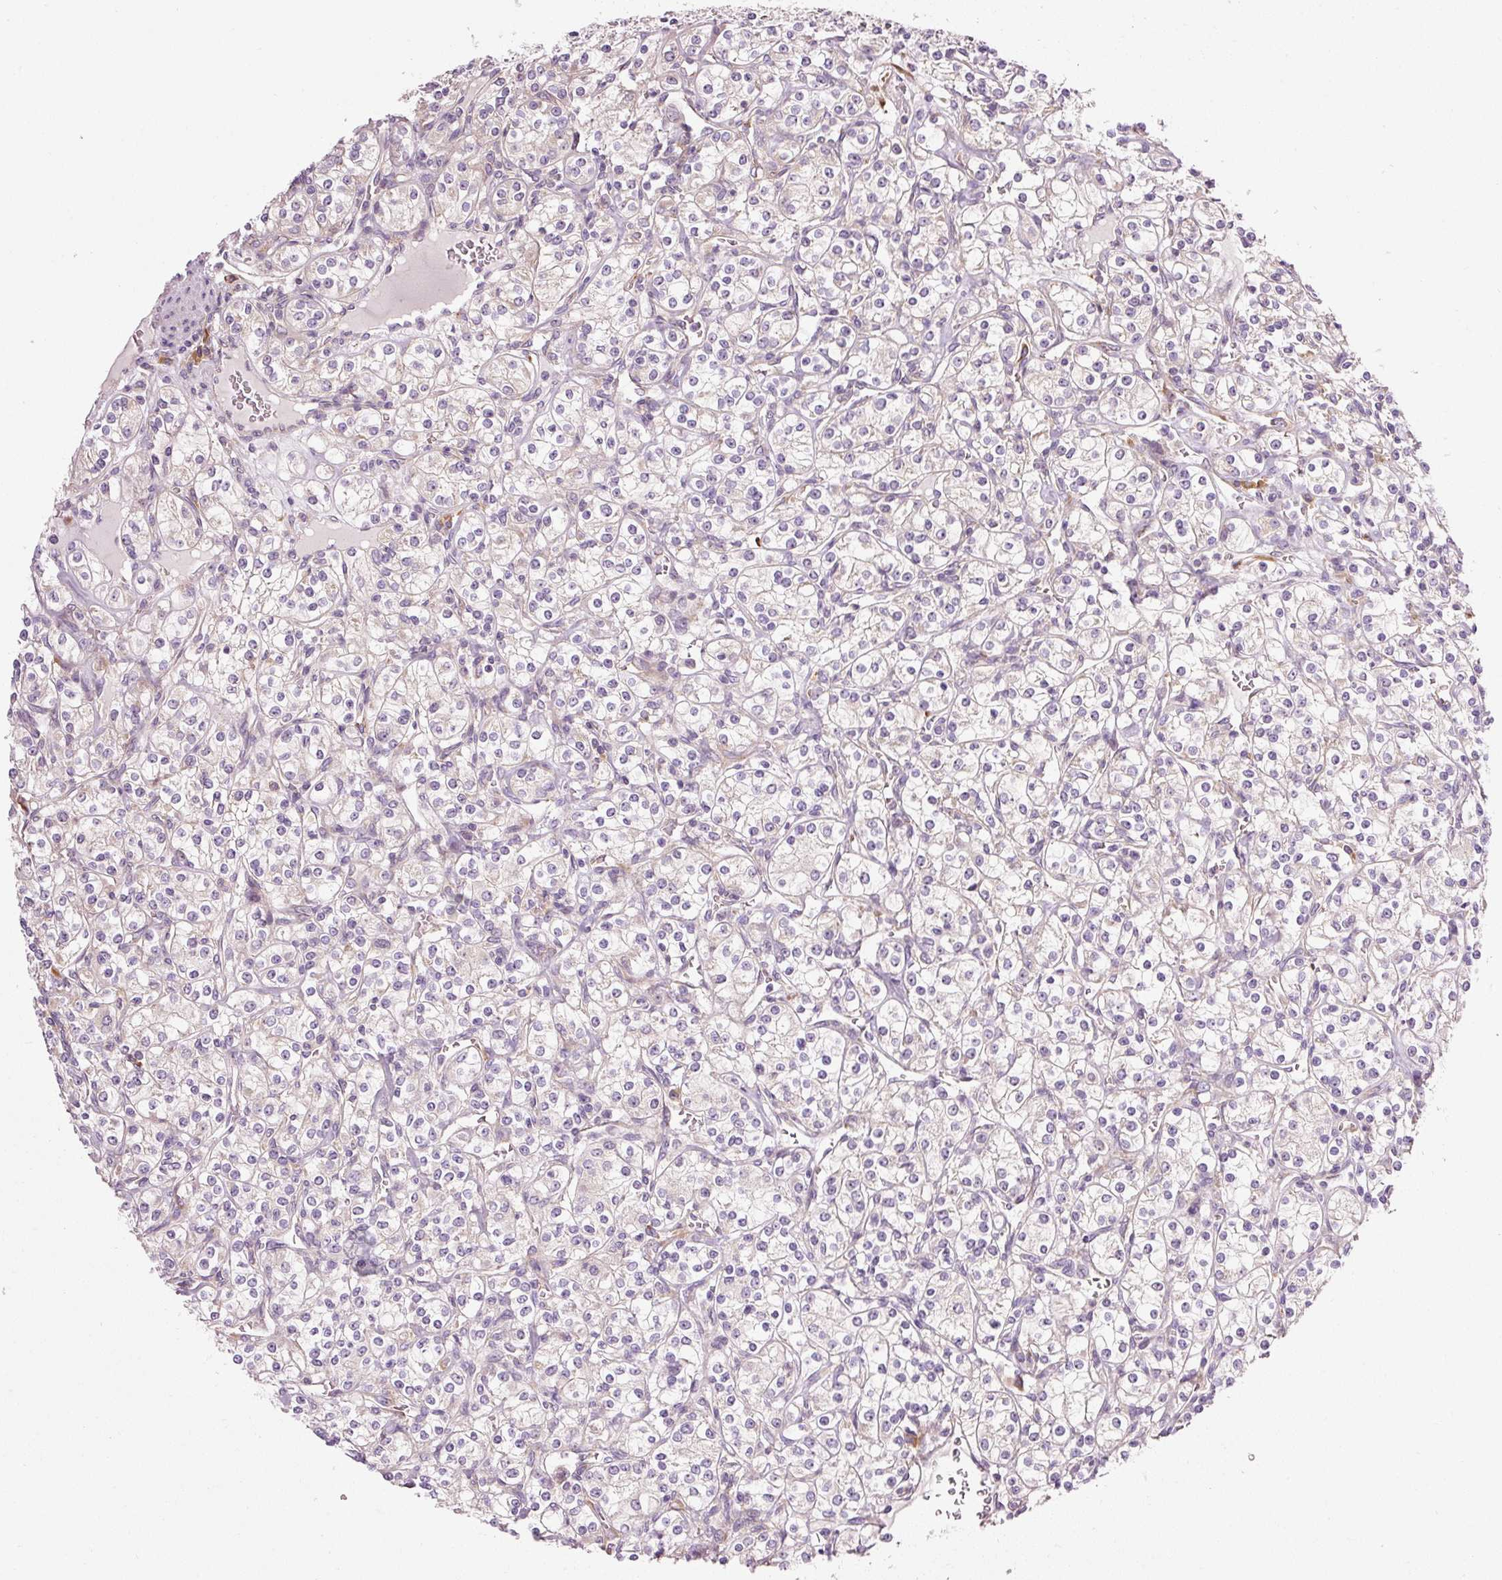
{"staining": {"intensity": "negative", "quantity": "none", "location": "none"}, "tissue": "renal cancer", "cell_type": "Tumor cells", "image_type": "cancer", "snomed": [{"axis": "morphology", "description": "Adenocarcinoma, NOS"}, {"axis": "topography", "description": "Kidney"}], "caption": "Immunohistochemistry (IHC) photomicrograph of human renal cancer (adenocarcinoma) stained for a protein (brown), which exhibits no staining in tumor cells. The staining was performed using DAB to visualize the protein expression in brown, while the nuclei were stained in blue with hematoxylin (Magnification: 20x).", "gene": "RPL10A", "patient": {"sex": "male", "age": 77}}